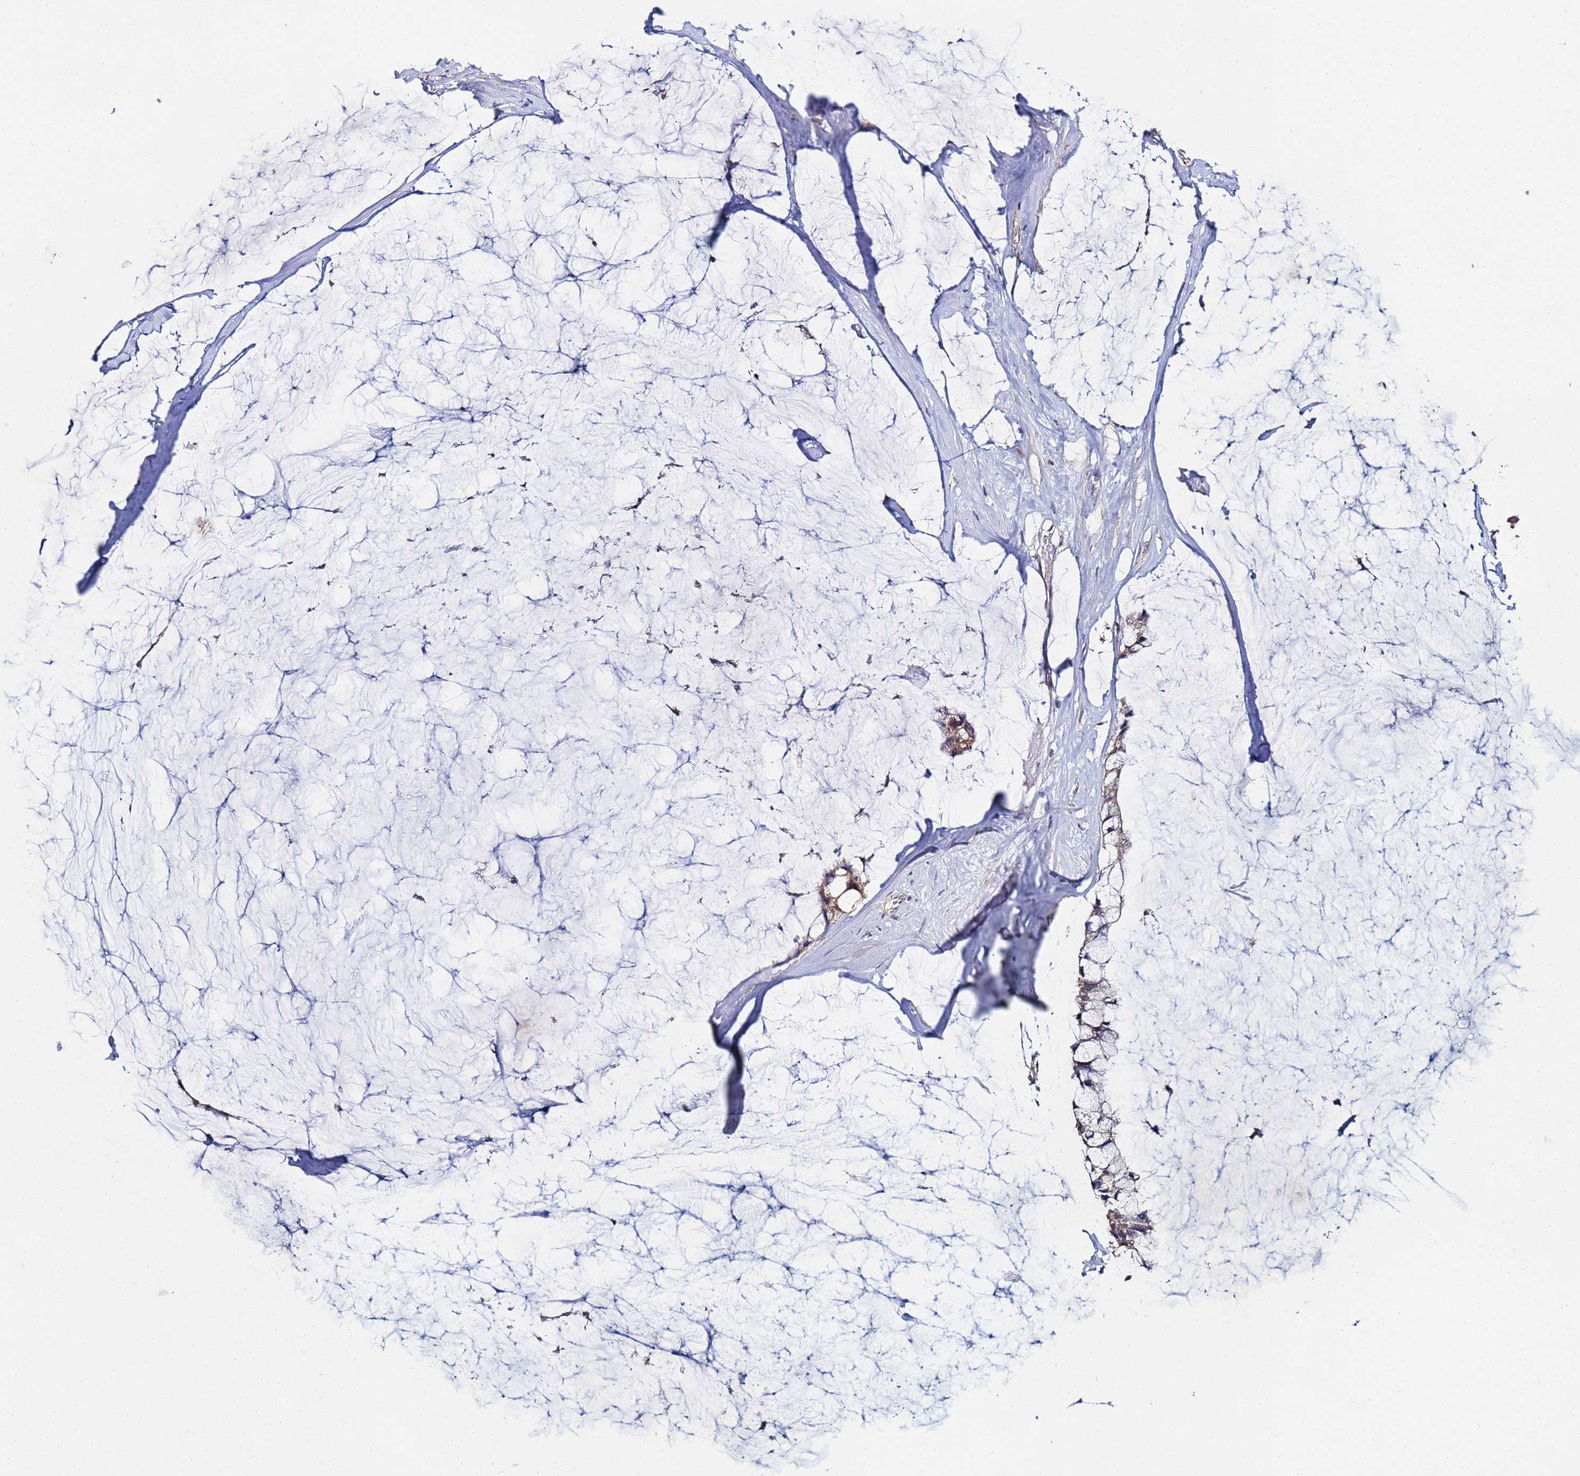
{"staining": {"intensity": "weak", "quantity": ">75%", "location": "cytoplasmic/membranous"}, "tissue": "ovarian cancer", "cell_type": "Tumor cells", "image_type": "cancer", "snomed": [{"axis": "morphology", "description": "Cystadenocarcinoma, mucinous, NOS"}, {"axis": "topography", "description": "Ovary"}], "caption": "Ovarian cancer (mucinous cystadenocarcinoma) tissue shows weak cytoplasmic/membranous staining in approximately >75% of tumor cells, visualized by immunohistochemistry. Nuclei are stained in blue.", "gene": "C5orf34", "patient": {"sex": "female", "age": 39}}